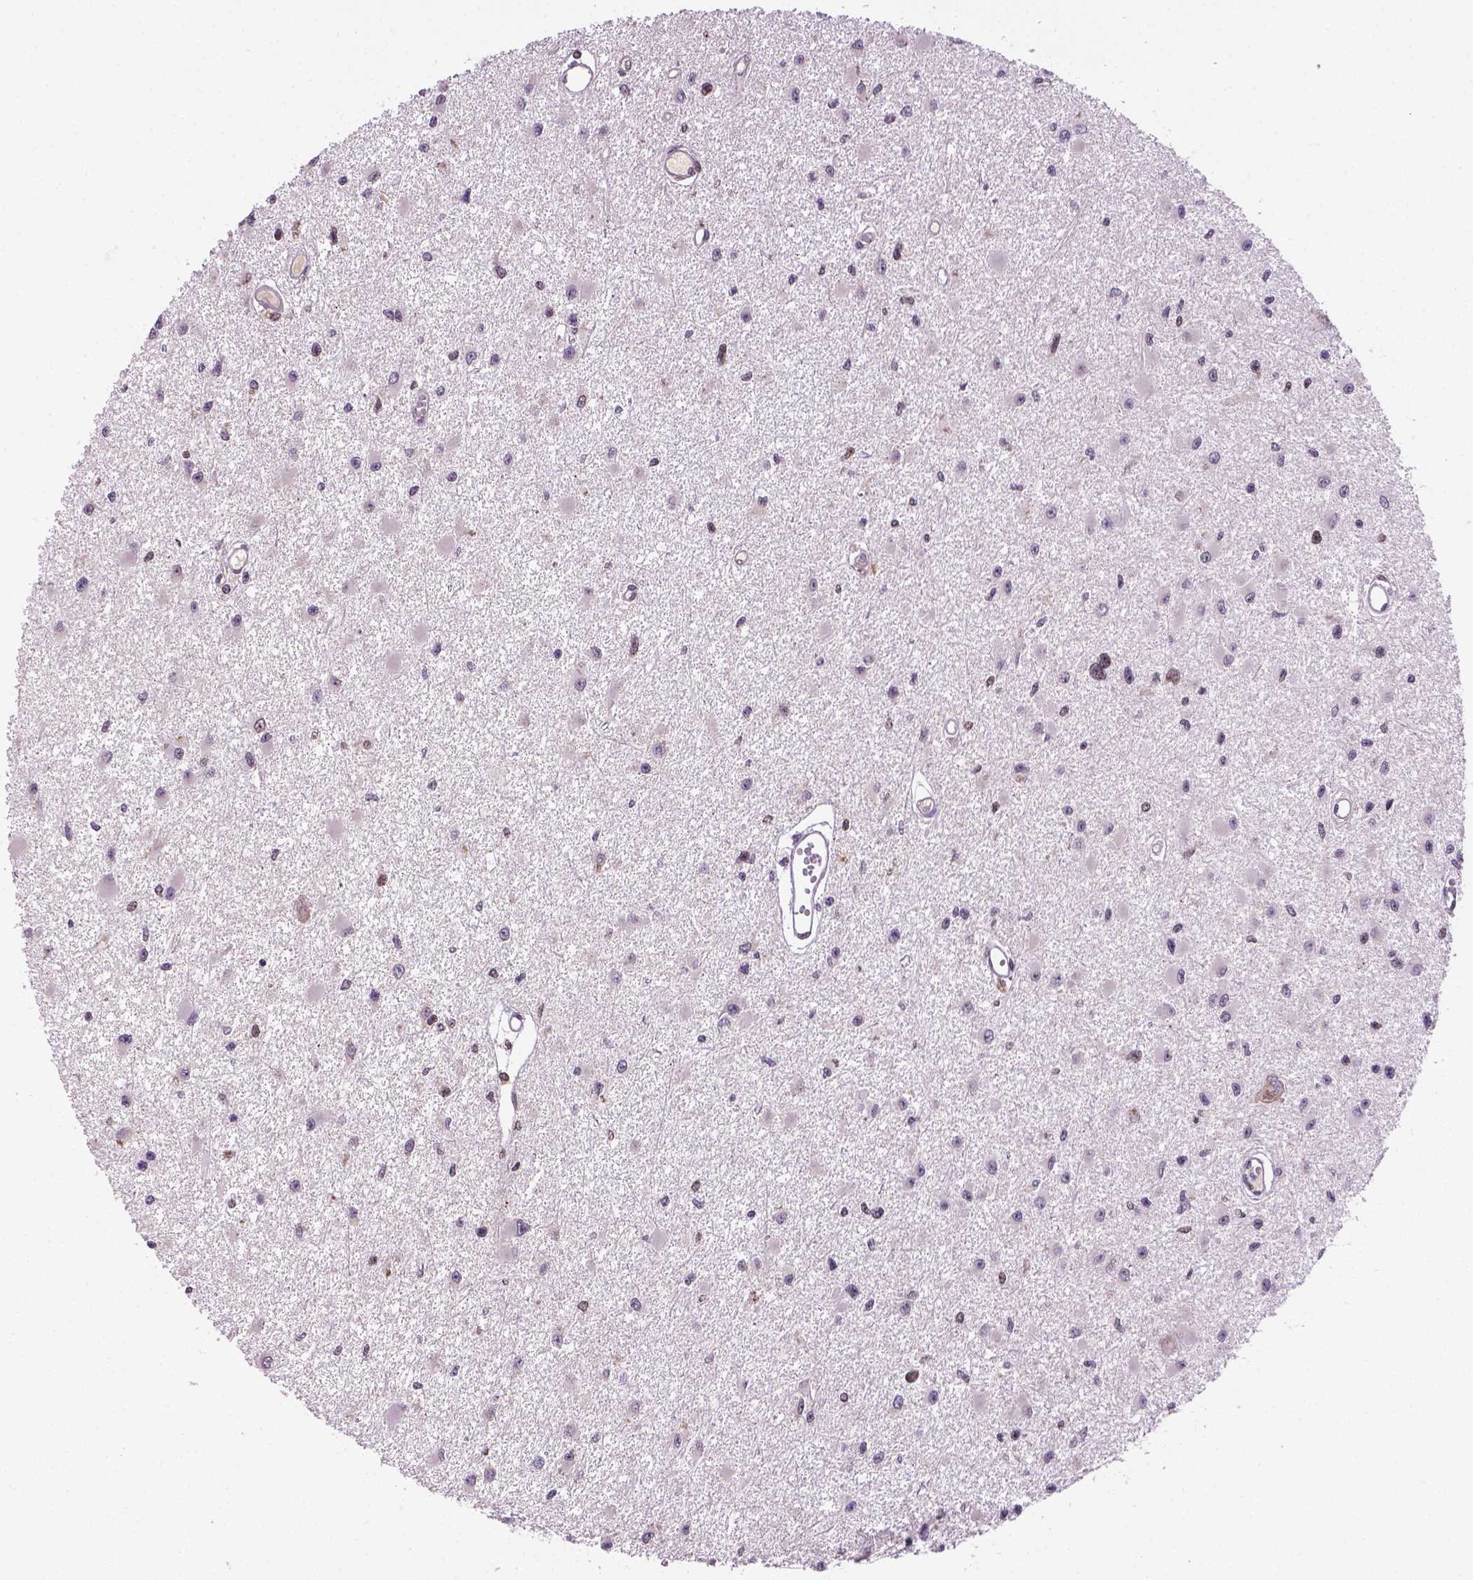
{"staining": {"intensity": "negative", "quantity": "none", "location": "none"}, "tissue": "glioma", "cell_type": "Tumor cells", "image_type": "cancer", "snomed": [{"axis": "morphology", "description": "Glioma, malignant, High grade"}, {"axis": "topography", "description": "Brain"}], "caption": "Micrograph shows no protein positivity in tumor cells of glioma tissue.", "gene": "IRF6", "patient": {"sex": "male", "age": 54}}